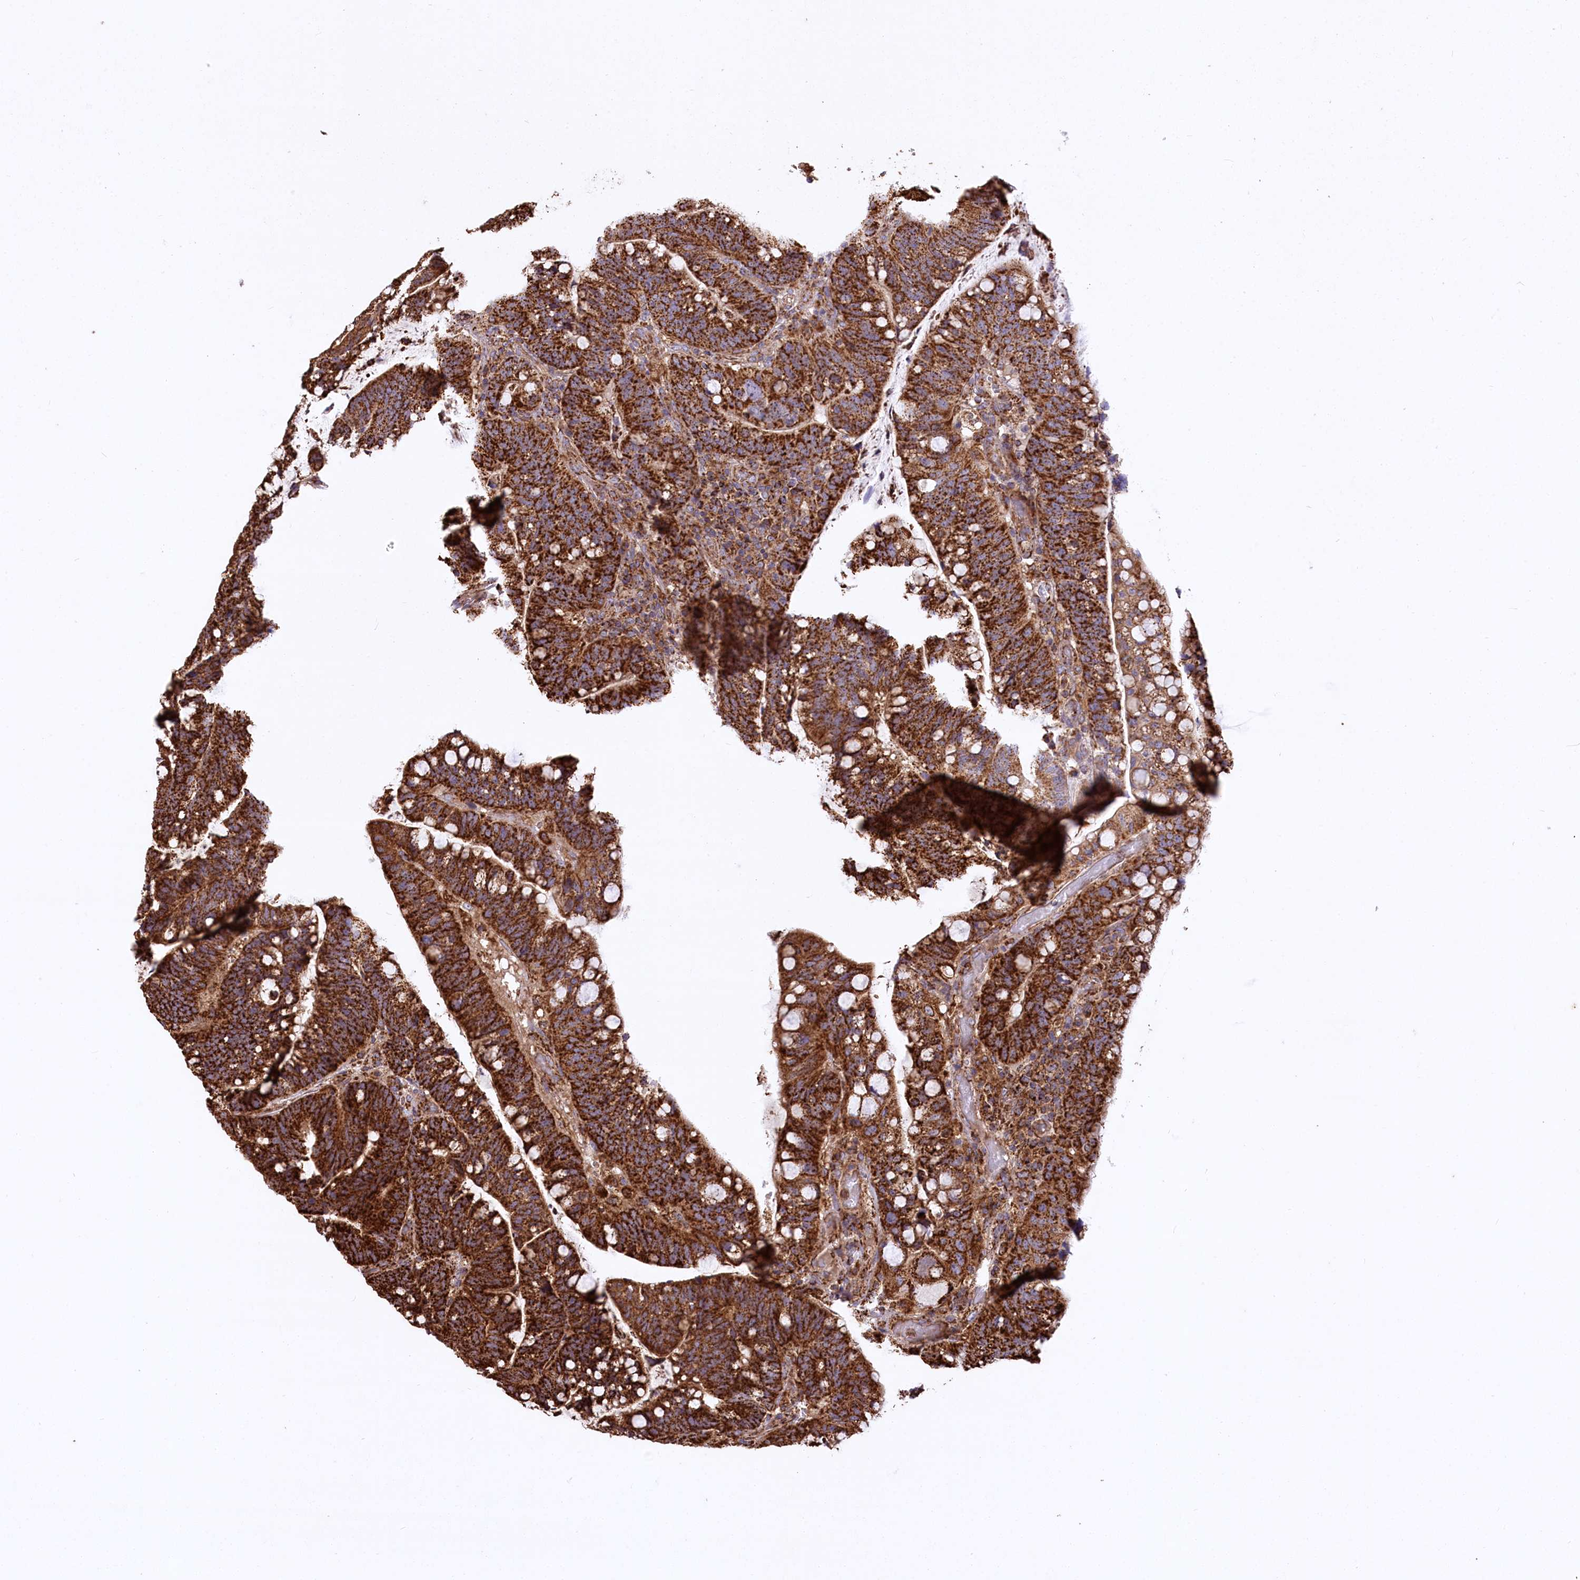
{"staining": {"intensity": "strong", "quantity": ">75%", "location": "cytoplasmic/membranous"}, "tissue": "colorectal cancer", "cell_type": "Tumor cells", "image_type": "cancer", "snomed": [{"axis": "morphology", "description": "Normal tissue, NOS"}, {"axis": "morphology", "description": "Adenocarcinoma, NOS"}, {"axis": "topography", "description": "Colon"}], "caption": "Approximately >75% of tumor cells in adenocarcinoma (colorectal) display strong cytoplasmic/membranous protein staining as visualized by brown immunohistochemical staining.", "gene": "CARD19", "patient": {"sex": "female", "age": 66}}